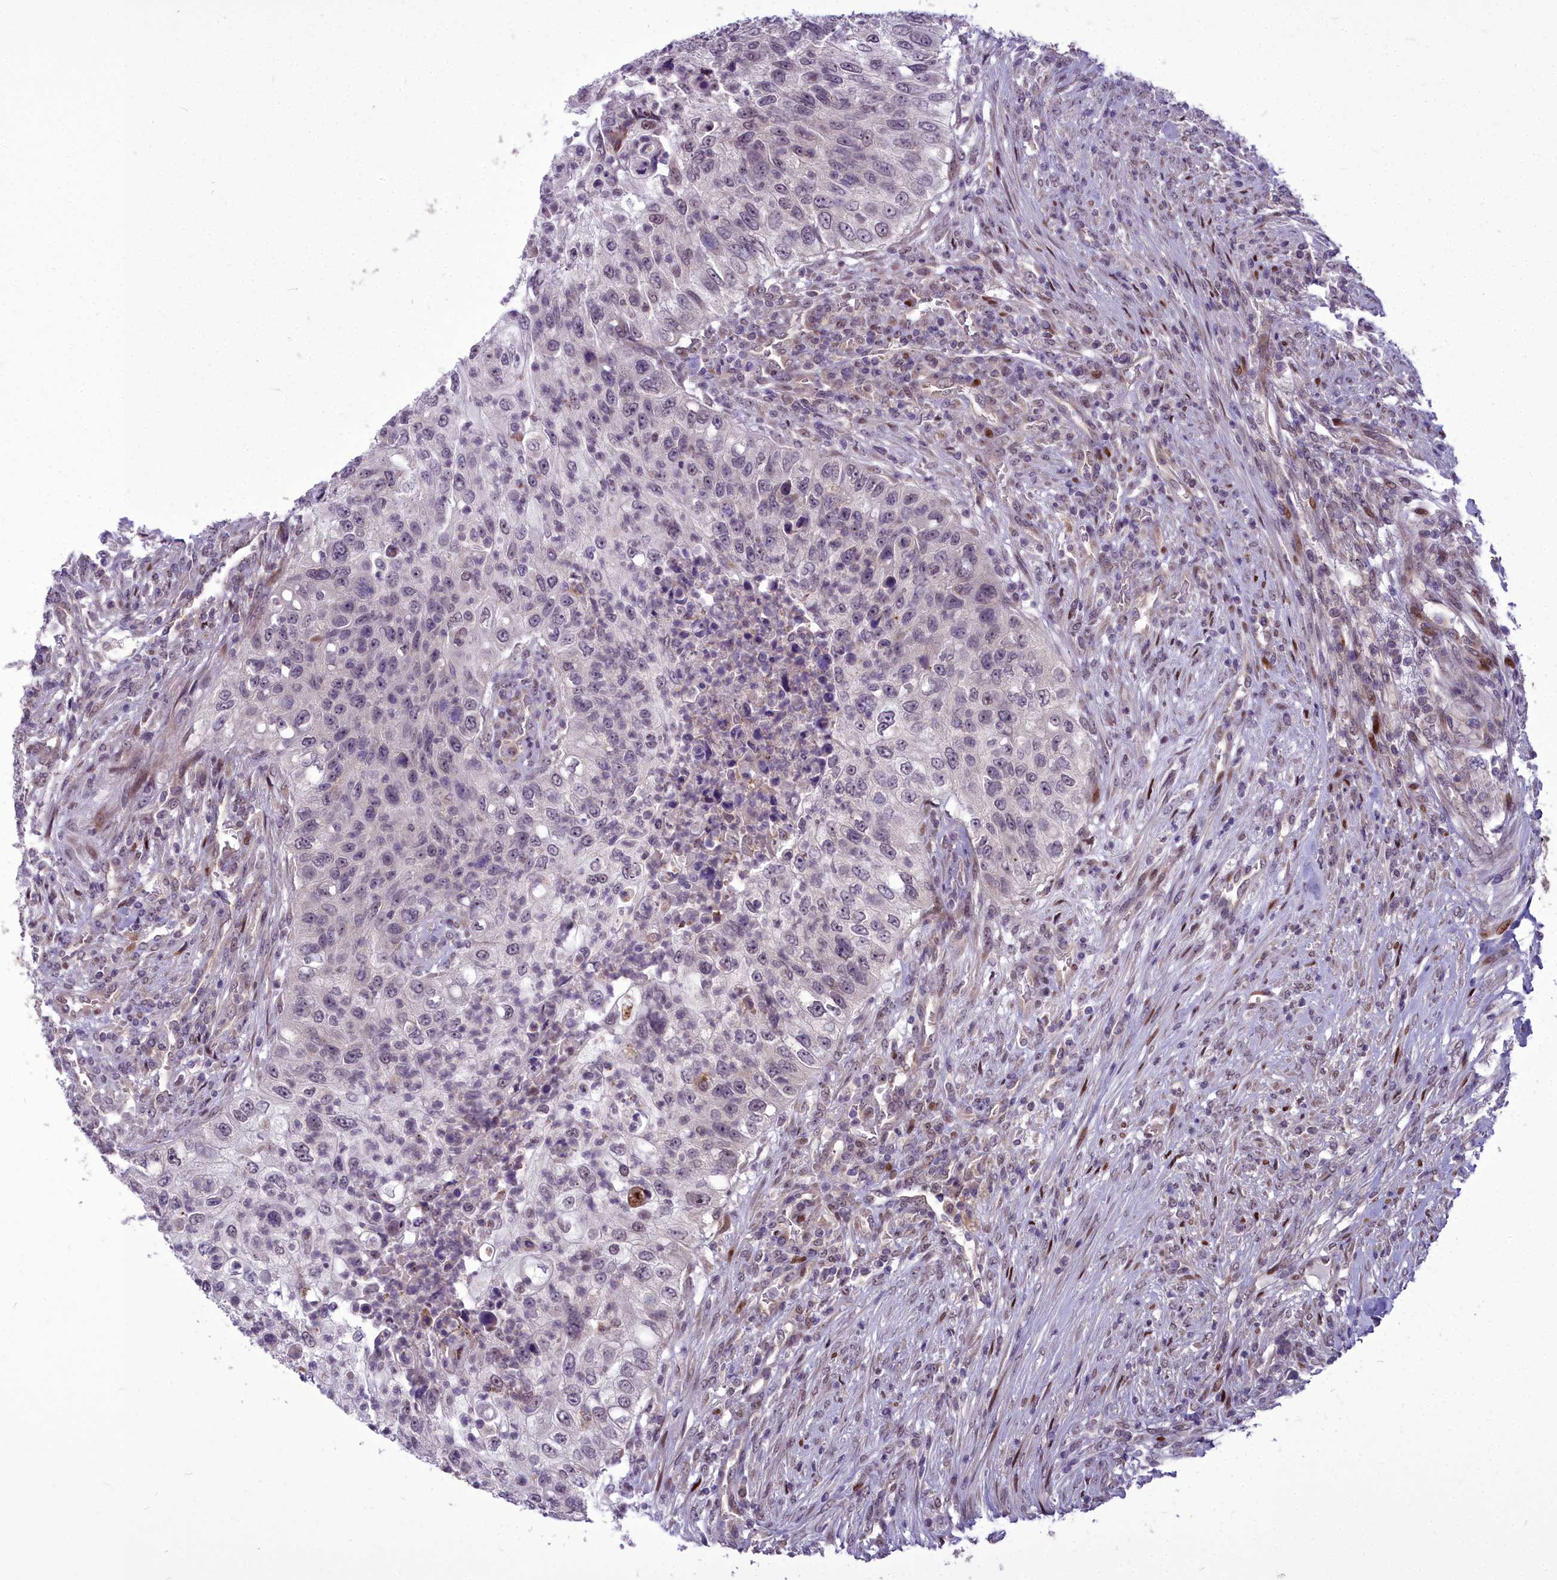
{"staining": {"intensity": "negative", "quantity": "none", "location": "none"}, "tissue": "urothelial cancer", "cell_type": "Tumor cells", "image_type": "cancer", "snomed": [{"axis": "morphology", "description": "Urothelial carcinoma, High grade"}, {"axis": "topography", "description": "Urinary bladder"}], "caption": "Tumor cells show no significant protein positivity in high-grade urothelial carcinoma.", "gene": "AP1M1", "patient": {"sex": "female", "age": 60}}